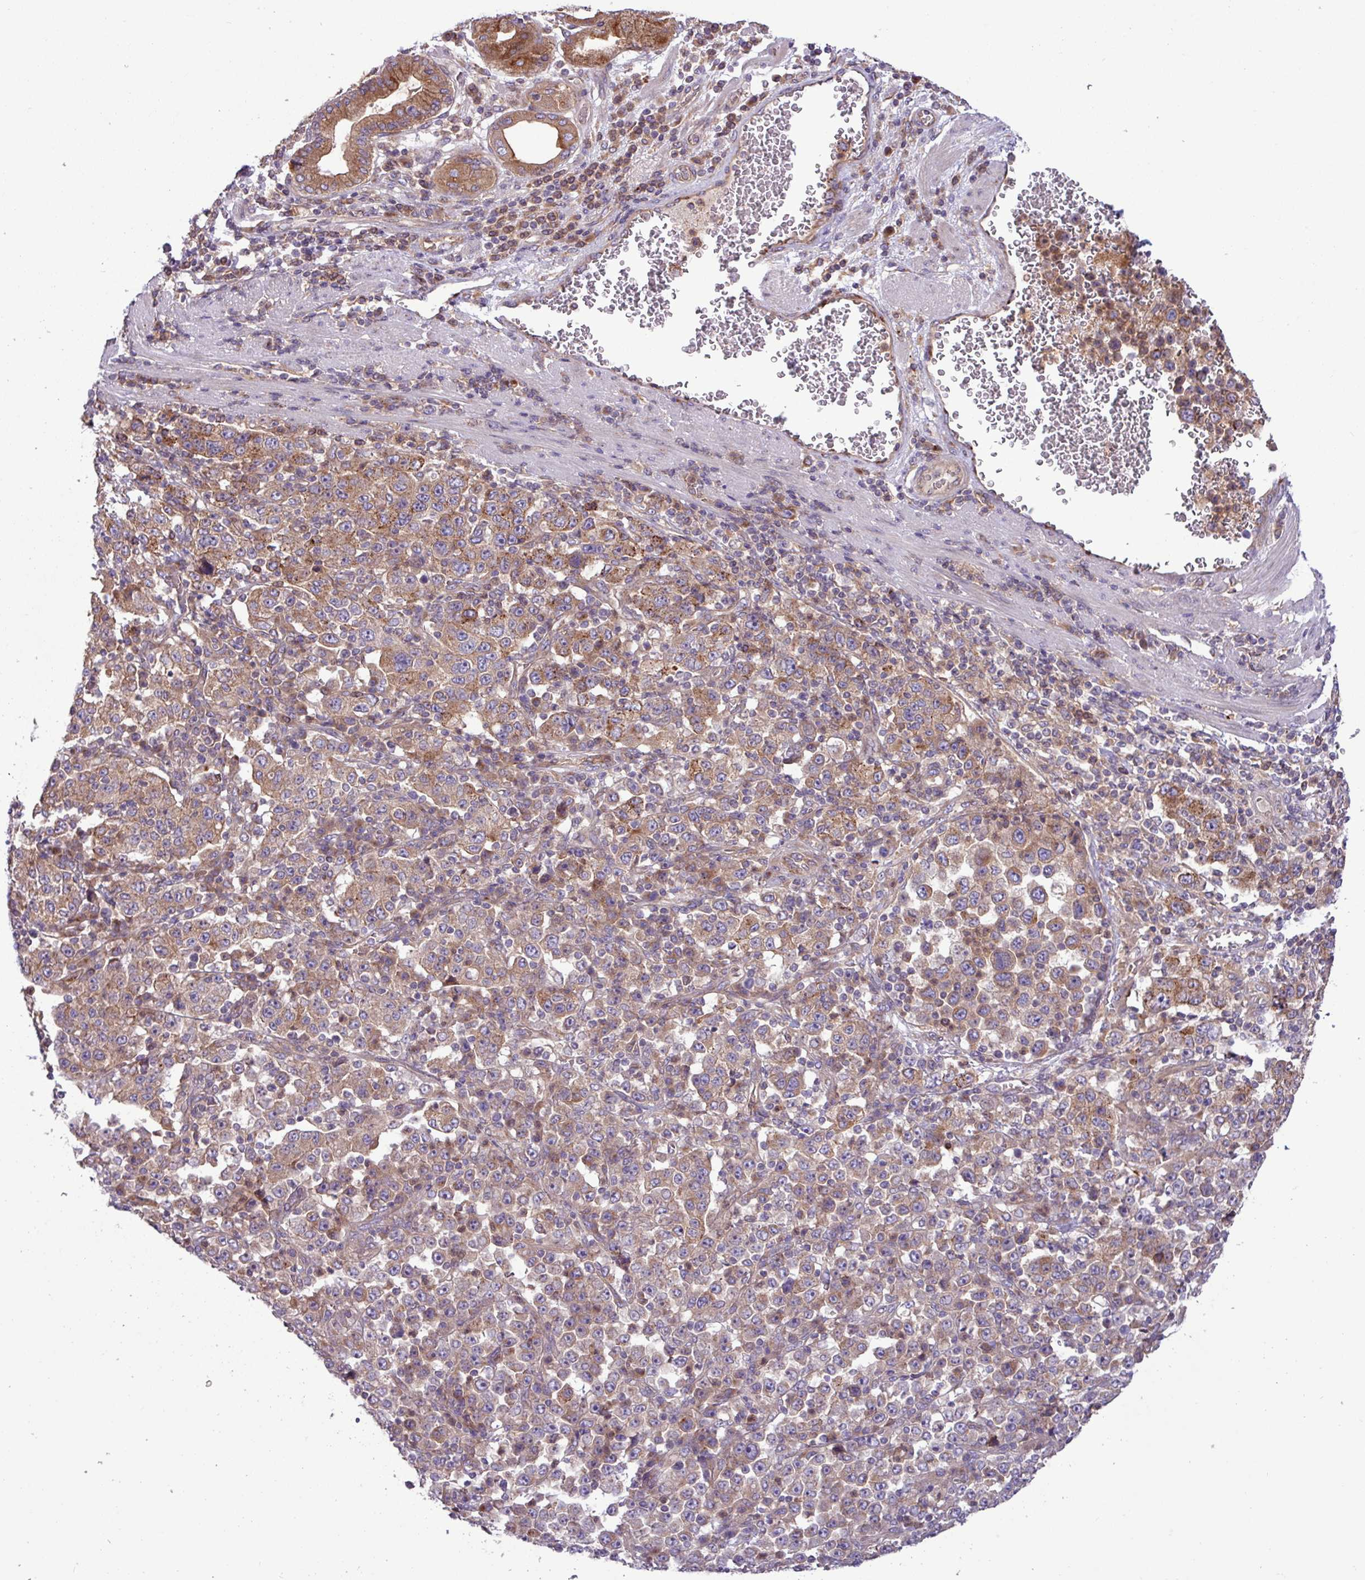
{"staining": {"intensity": "moderate", "quantity": ">75%", "location": "cytoplasmic/membranous"}, "tissue": "stomach cancer", "cell_type": "Tumor cells", "image_type": "cancer", "snomed": [{"axis": "morphology", "description": "Normal tissue, NOS"}, {"axis": "morphology", "description": "Adenocarcinoma, NOS"}, {"axis": "topography", "description": "Stomach, upper"}, {"axis": "topography", "description": "Stomach"}], "caption": "High-power microscopy captured an IHC photomicrograph of stomach cancer, revealing moderate cytoplasmic/membranous staining in approximately >75% of tumor cells.", "gene": "RAB19", "patient": {"sex": "male", "age": 59}}